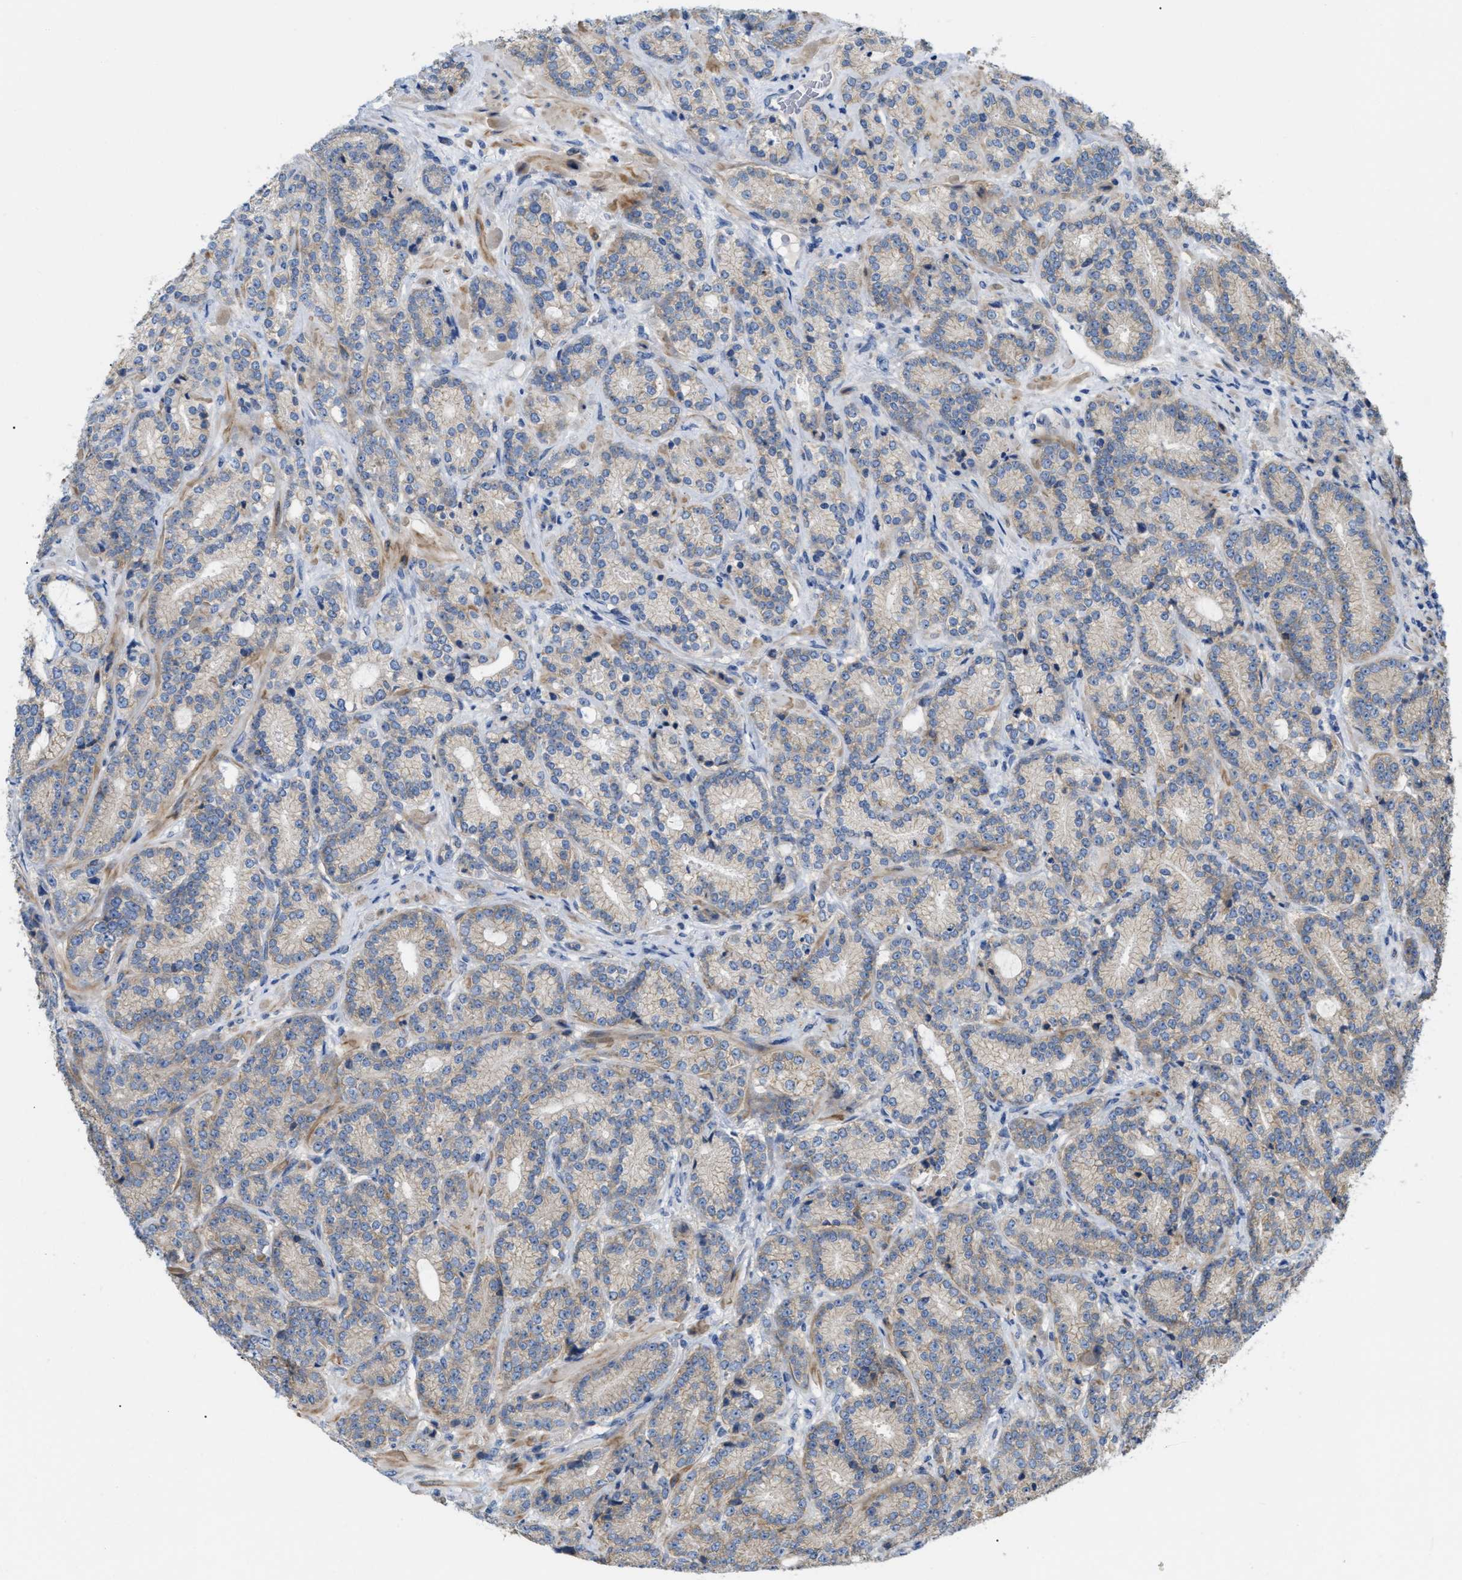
{"staining": {"intensity": "weak", "quantity": "<25%", "location": "cytoplasmic/membranous"}, "tissue": "prostate cancer", "cell_type": "Tumor cells", "image_type": "cancer", "snomed": [{"axis": "morphology", "description": "Adenocarcinoma, High grade"}, {"axis": "topography", "description": "Prostate"}], "caption": "An immunohistochemistry (IHC) photomicrograph of prostate cancer (adenocarcinoma (high-grade)) is shown. There is no staining in tumor cells of prostate cancer (adenocarcinoma (high-grade)).", "gene": "DHX58", "patient": {"sex": "male", "age": 61}}